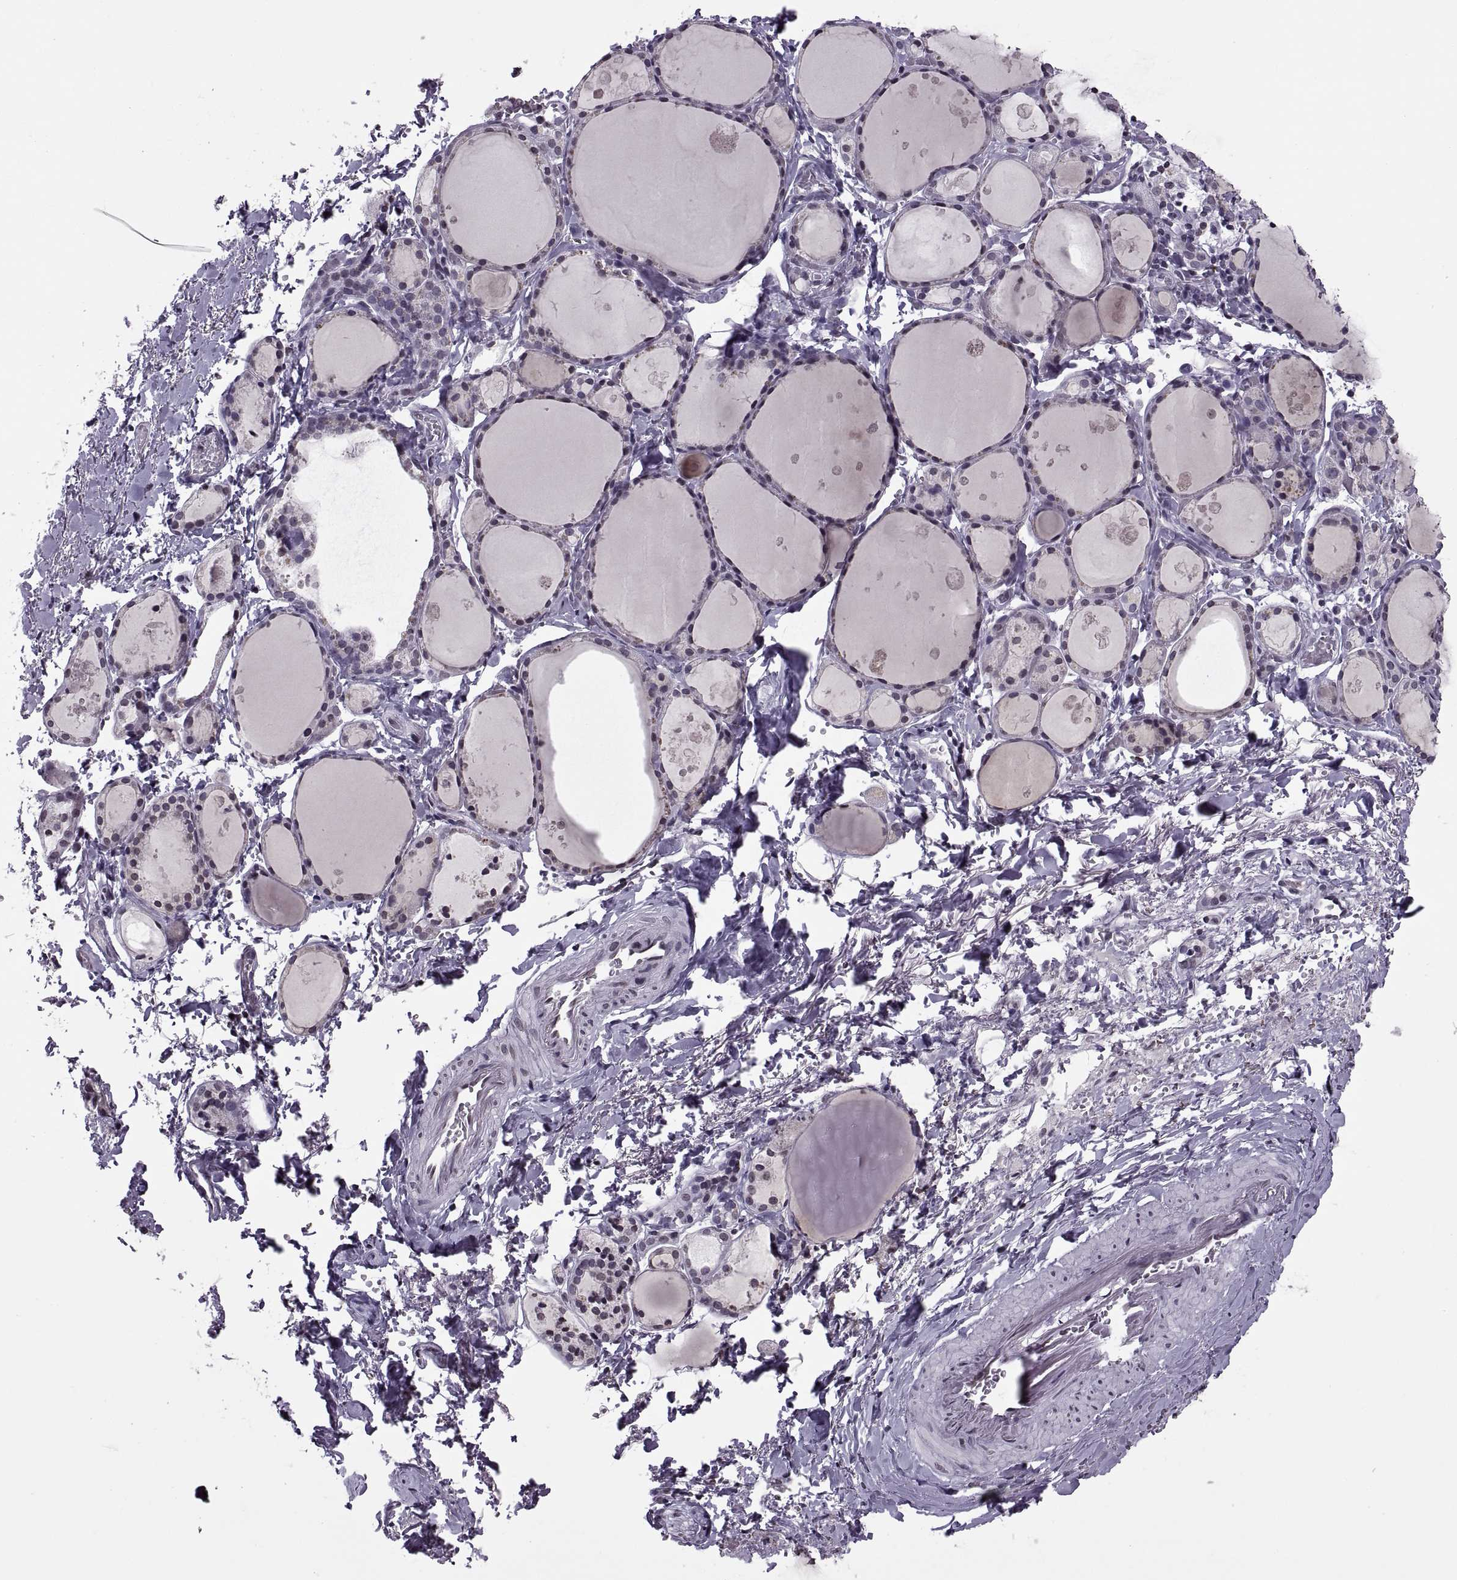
{"staining": {"intensity": "negative", "quantity": "none", "location": "none"}, "tissue": "thyroid gland", "cell_type": "Glandular cells", "image_type": "normal", "snomed": [{"axis": "morphology", "description": "Normal tissue, NOS"}, {"axis": "topography", "description": "Thyroid gland"}], "caption": "IHC histopathology image of normal human thyroid gland stained for a protein (brown), which demonstrates no staining in glandular cells. The staining was performed using DAB to visualize the protein expression in brown, while the nuclei were stained in blue with hematoxylin (Magnification: 20x).", "gene": "H1", "patient": {"sex": "male", "age": 68}}